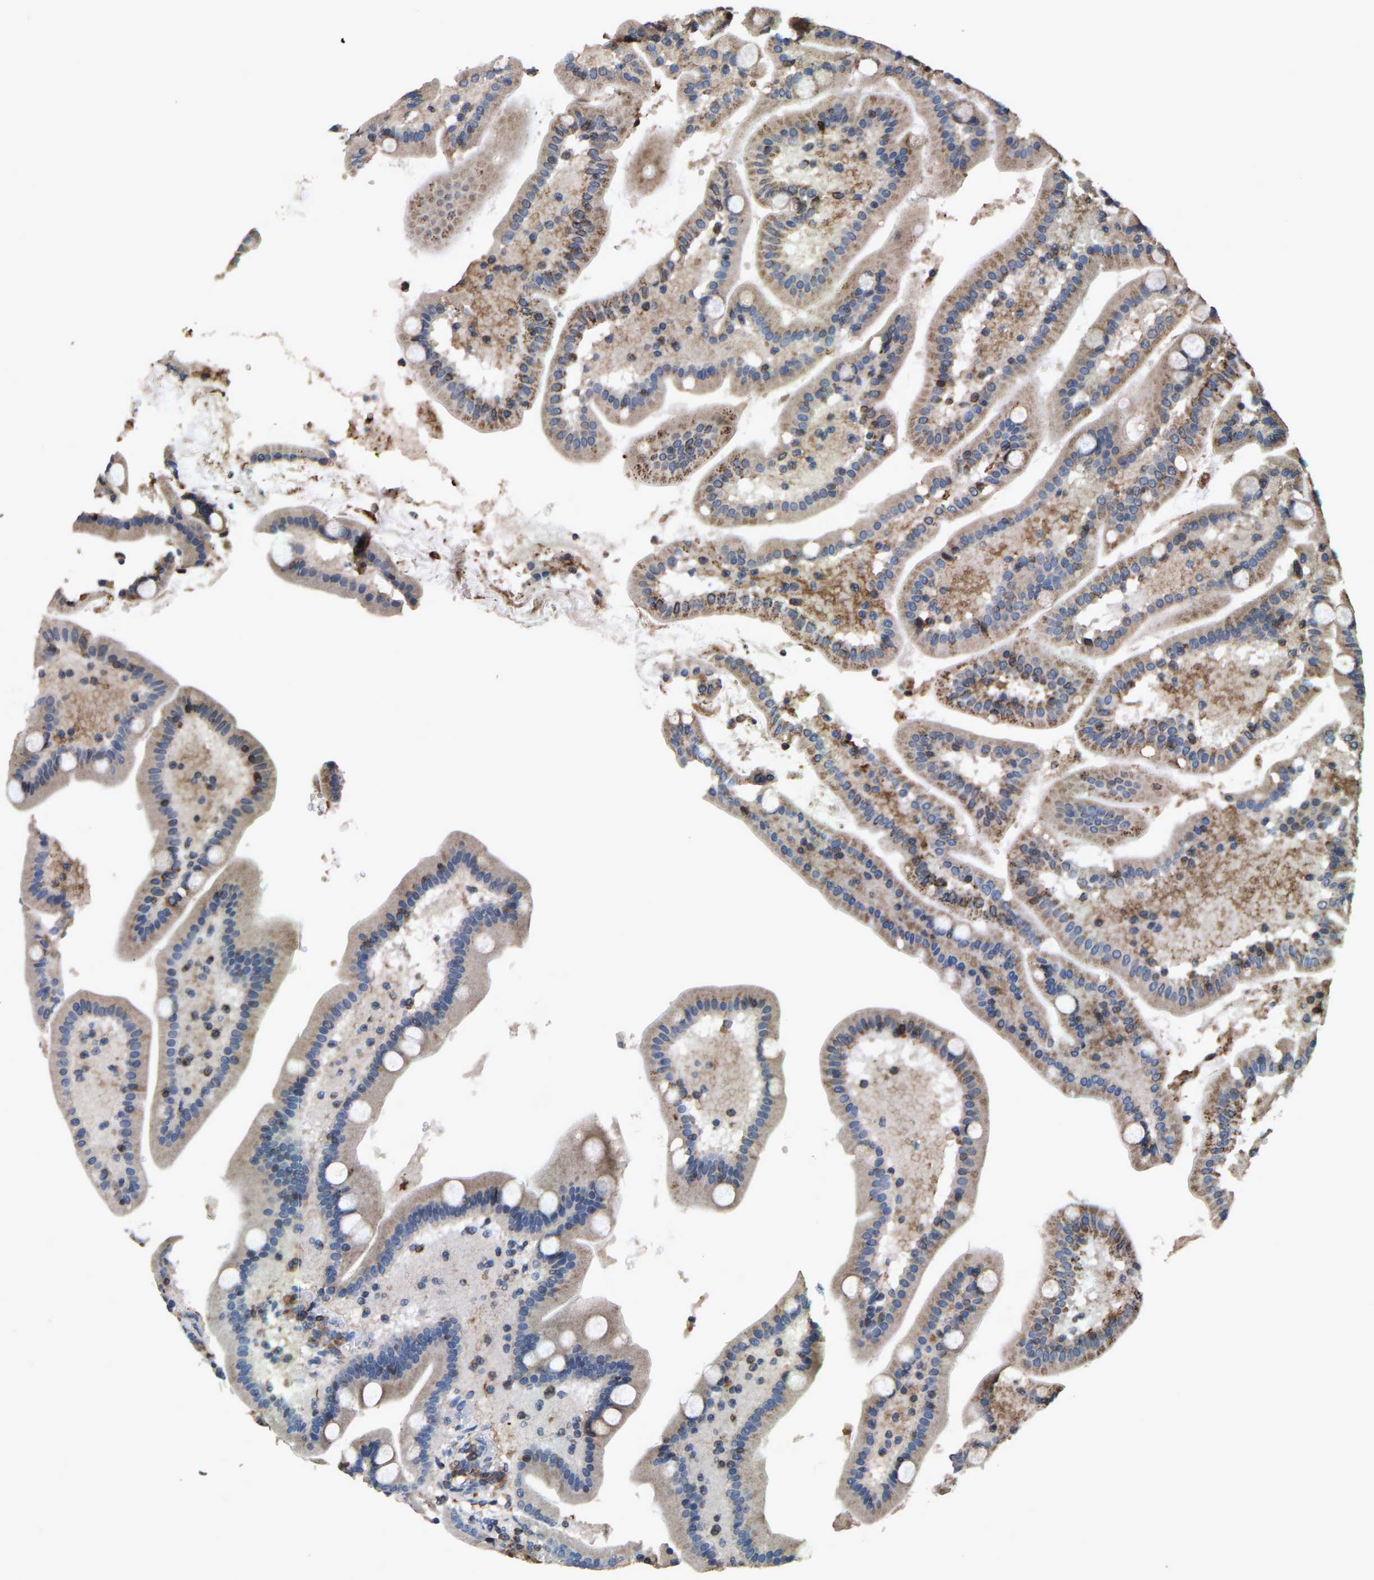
{"staining": {"intensity": "moderate", "quantity": "25%-75%", "location": "cytoplasmic/membranous"}, "tissue": "duodenum", "cell_type": "Glandular cells", "image_type": "normal", "snomed": [{"axis": "morphology", "description": "Normal tissue, NOS"}, {"axis": "topography", "description": "Duodenum"}], "caption": "Duodenum stained with DAB IHC displays medium levels of moderate cytoplasmic/membranous staining in approximately 25%-75% of glandular cells.", "gene": "TDRKH", "patient": {"sex": "male", "age": 54}}